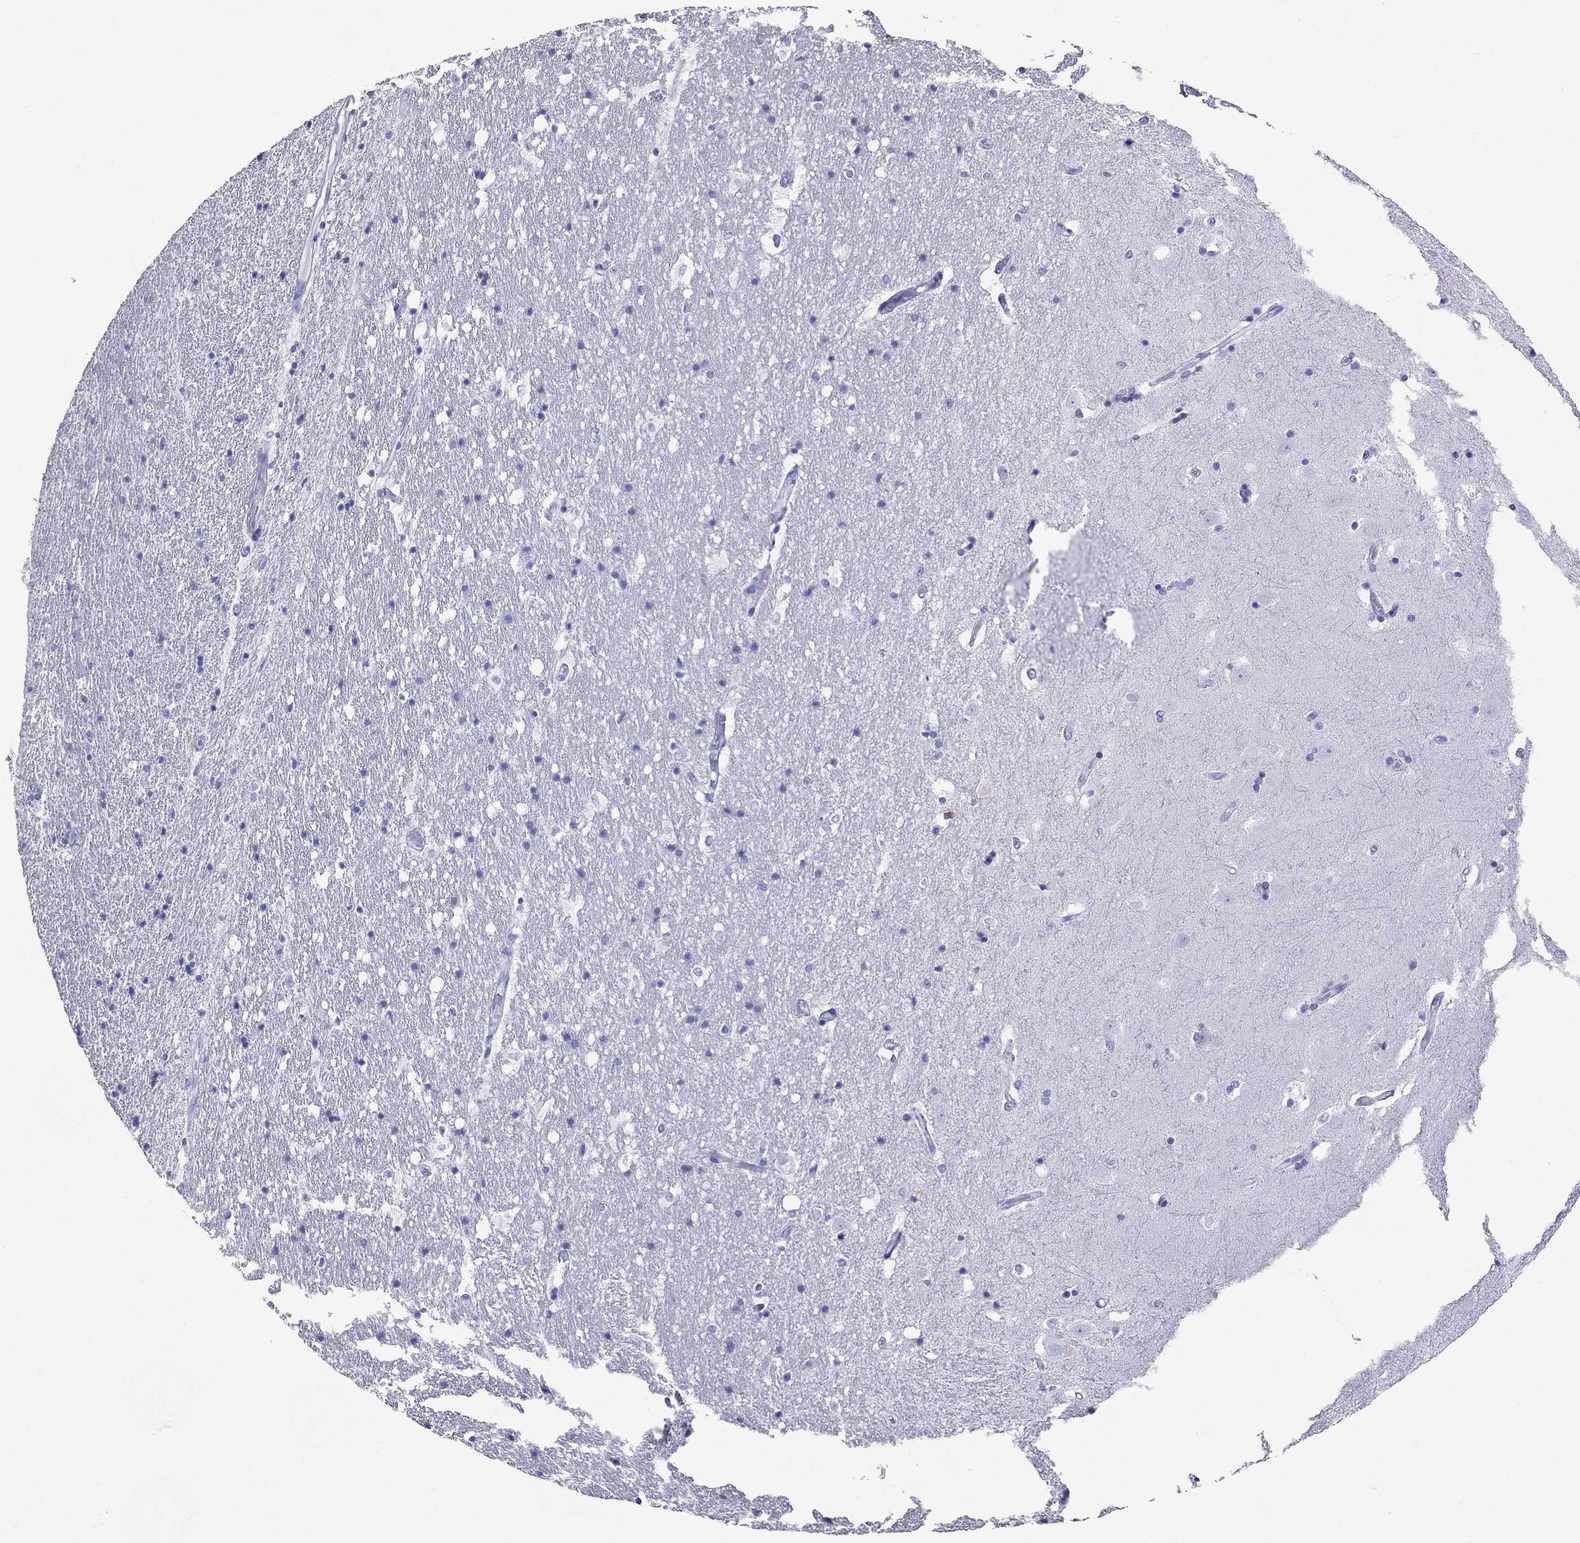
{"staining": {"intensity": "negative", "quantity": "none", "location": "none"}, "tissue": "hippocampus", "cell_type": "Glial cells", "image_type": "normal", "snomed": [{"axis": "morphology", "description": "Normal tissue, NOS"}, {"axis": "topography", "description": "Hippocampus"}], "caption": "High power microscopy micrograph of an immunohistochemistry photomicrograph of normal hippocampus, revealing no significant staining in glial cells. (Brightfield microscopy of DAB immunohistochemistry (IHC) at high magnification).", "gene": "SLAMF1", "patient": {"sex": "male", "age": 49}}